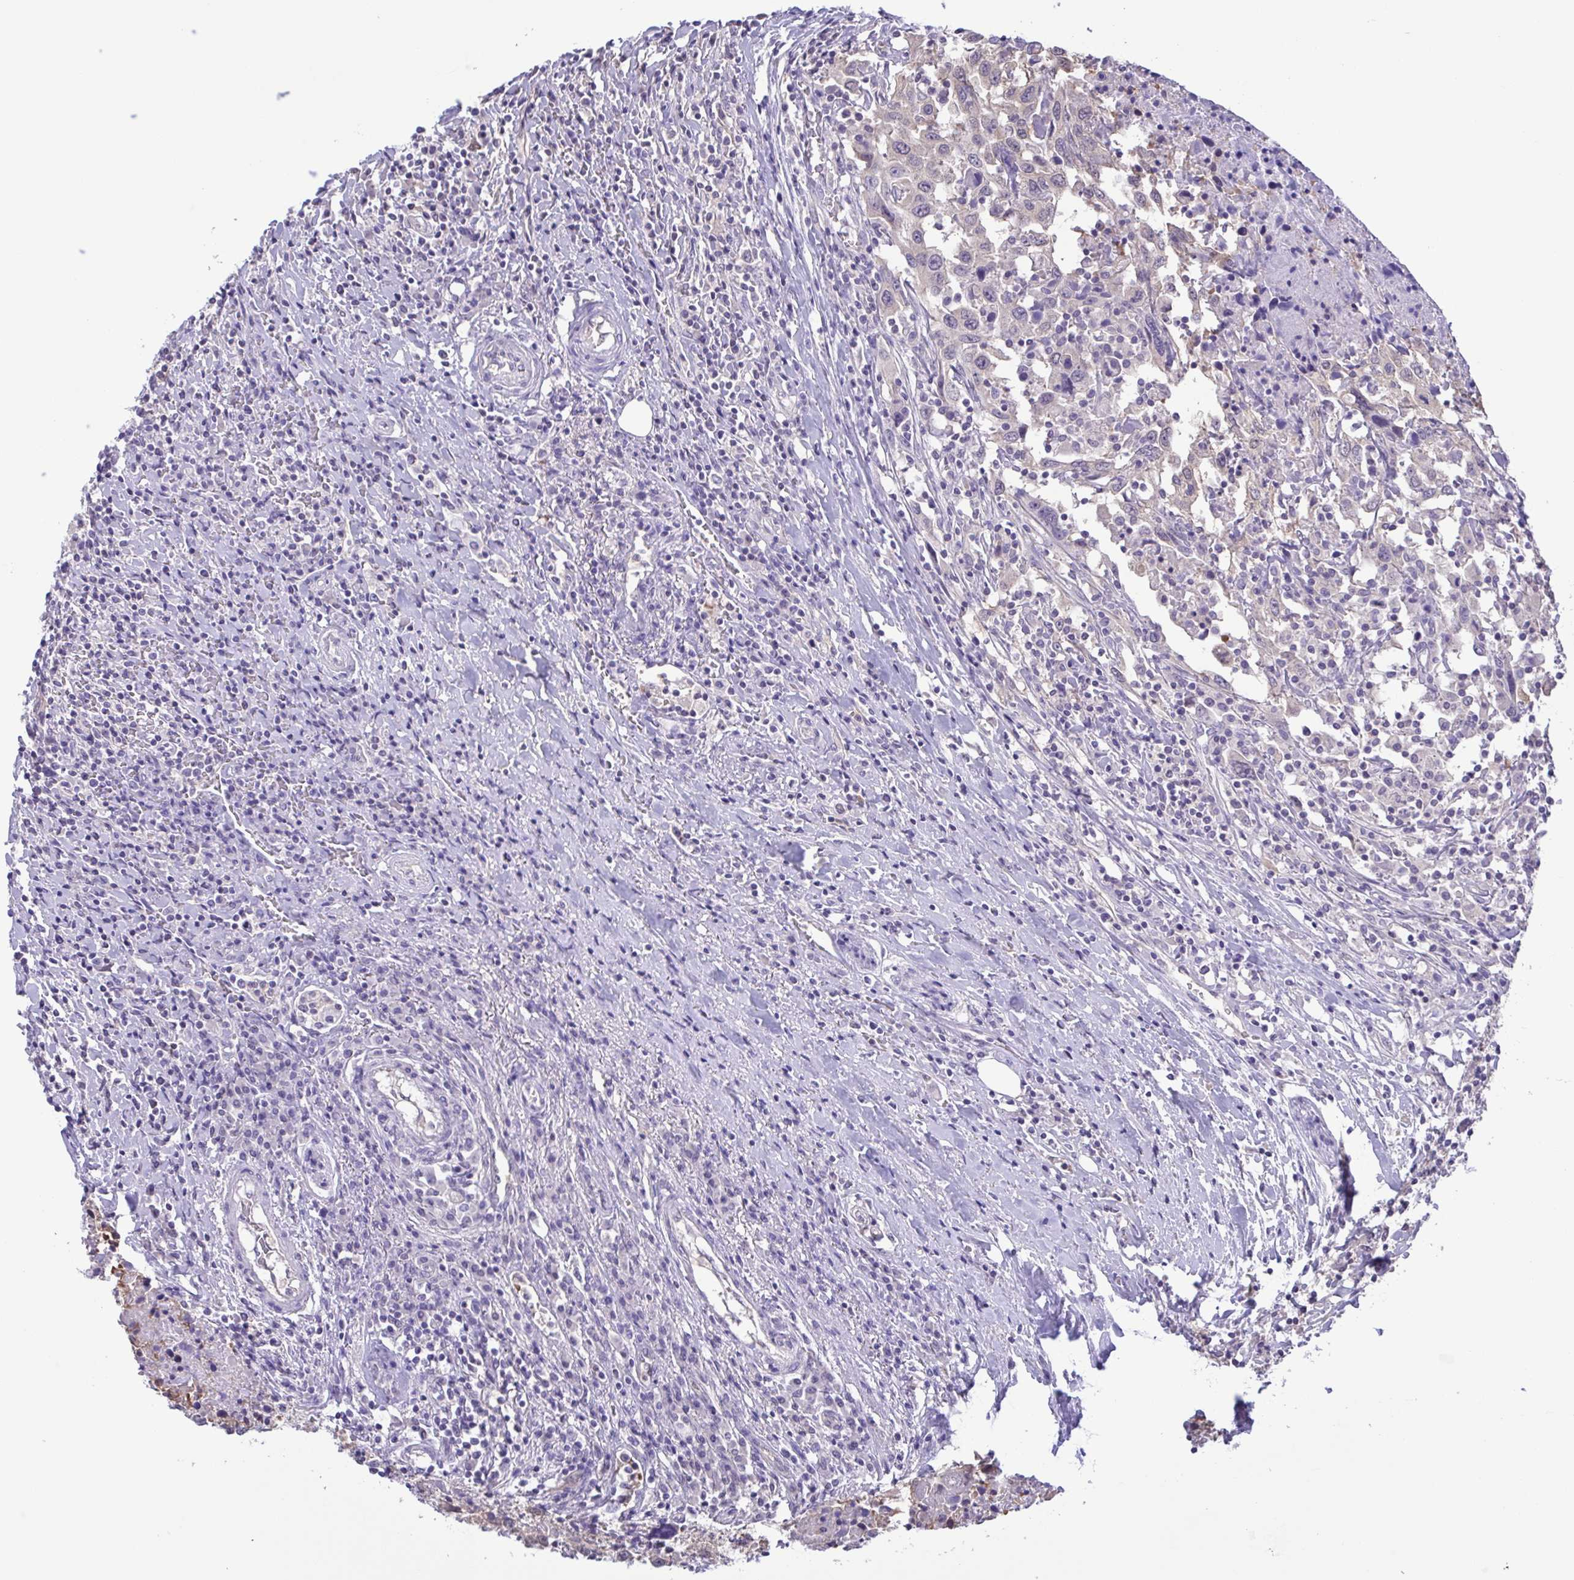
{"staining": {"intensity": "negative", "quantity": "none", "location": "none"}, "tissue": "urothelial cancer", "cell_type": "Tumor cells", "image_type": "cancer", "snomed": [{"axis": "morphology", "description": "Urothelial carcinoma, High grade"}, {"axis": "topography", "description": "Urinary bladder"}], "caption": "A high-resolution photomicrograph shows immunohistochemistry staining of urothelial cancer, which exhibits no significant expression in tumor cells.", "gene": "LDHC", "patient": {"sex": "male", "age": 61}}